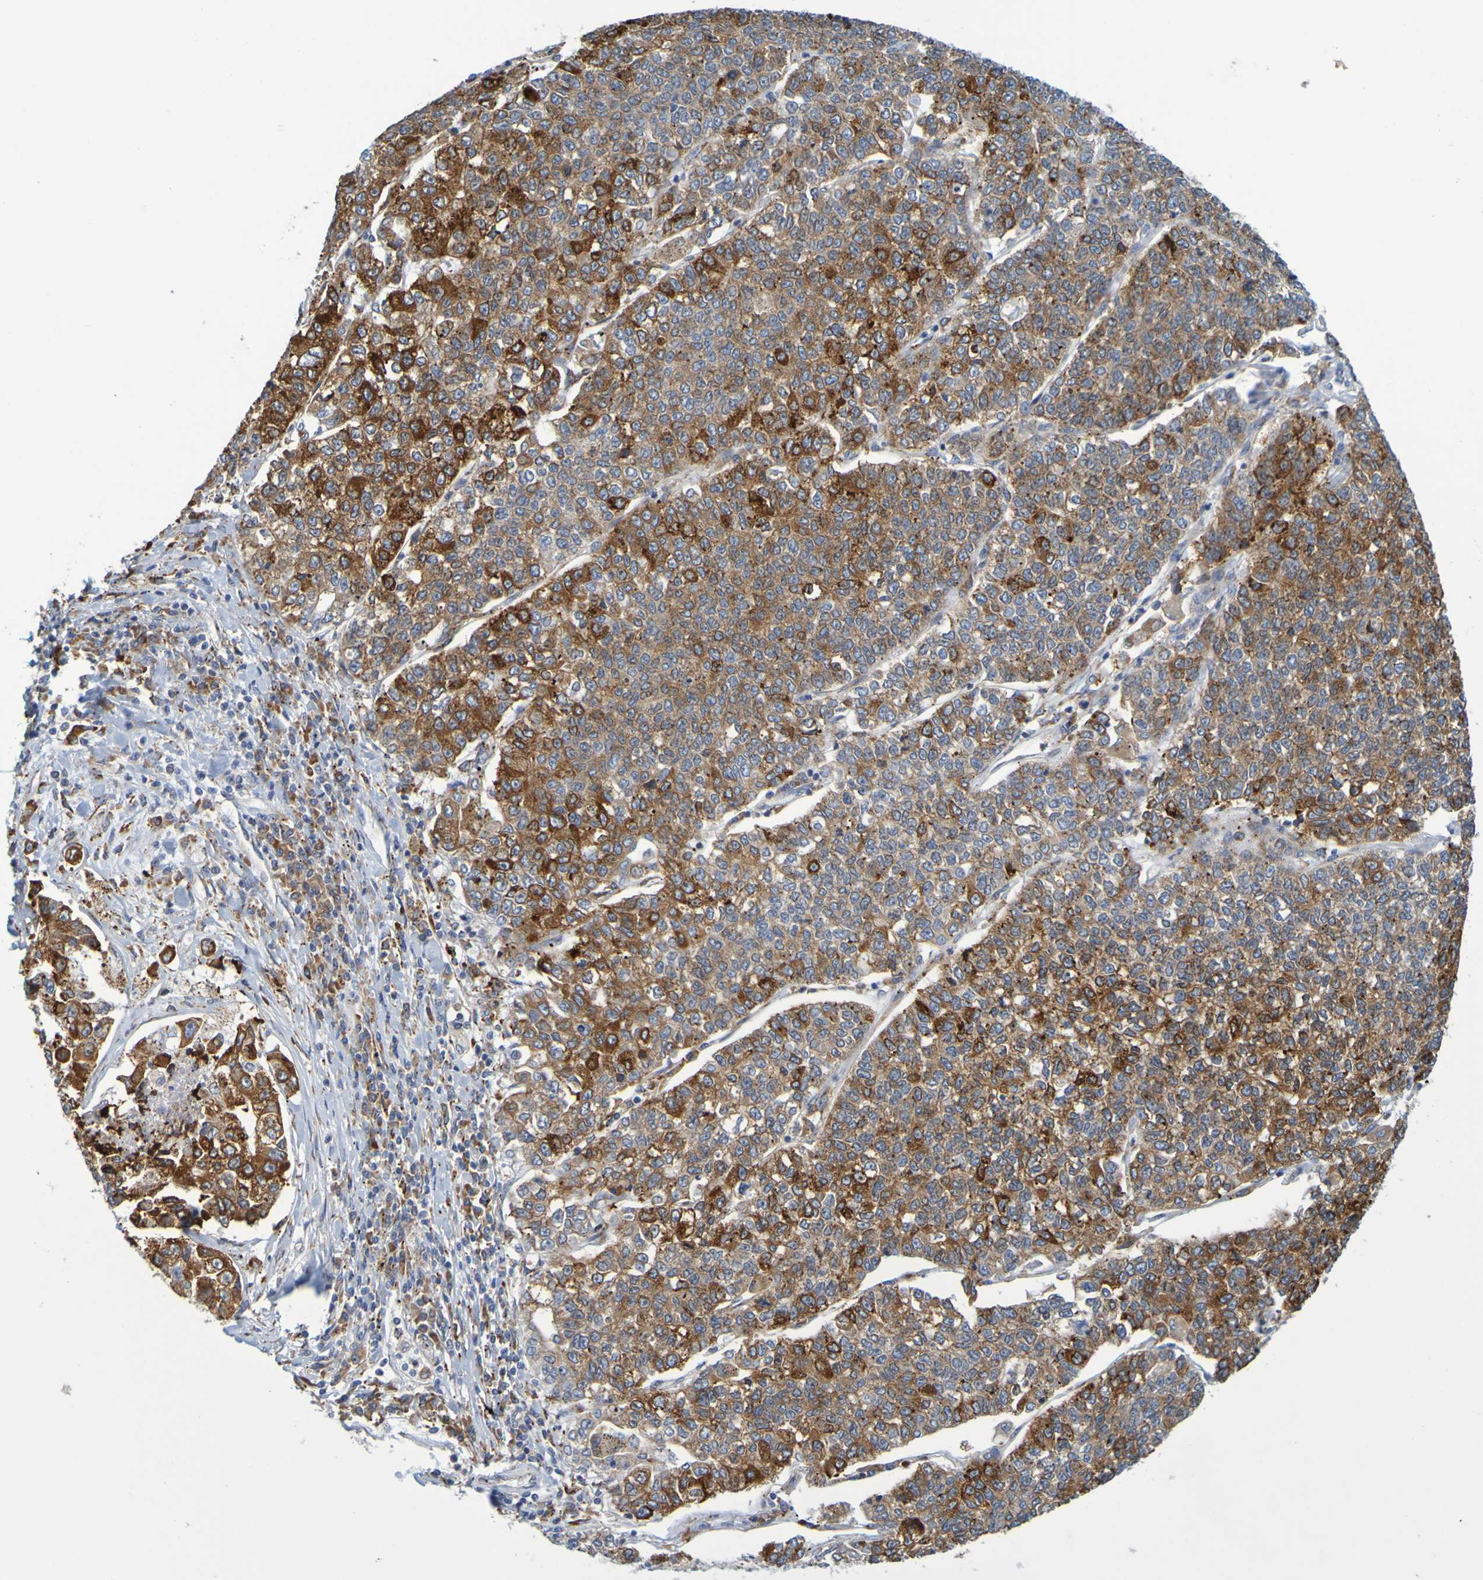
{"staining": {"intensity": "strong", "quantity": "25%-75%", "location": "cytoplasmic/membranous"}, "tissue": "lung cancer", "cell_type": "Tumor cells", "image_type": "cancer", "snomed": [{"axis": "morphology", "description": "Adenocarcinoma, NOS"}, {"axis": "topography", "description": "Lung"}], "caption": "Immunohistochemistry (IHC) photomicrograph of neoplastic tissue: human adenocarcinoma (lung) stained using immunohistochemistry (IHC) reveals high levels of strong protein expression localized specifically in the cytoplasmic/membranous of tumor cells, appearing as a cytoplasmic/membranous brown color.", "gene": "SIL1", "patient": {"sex": "male", "age": 49}}